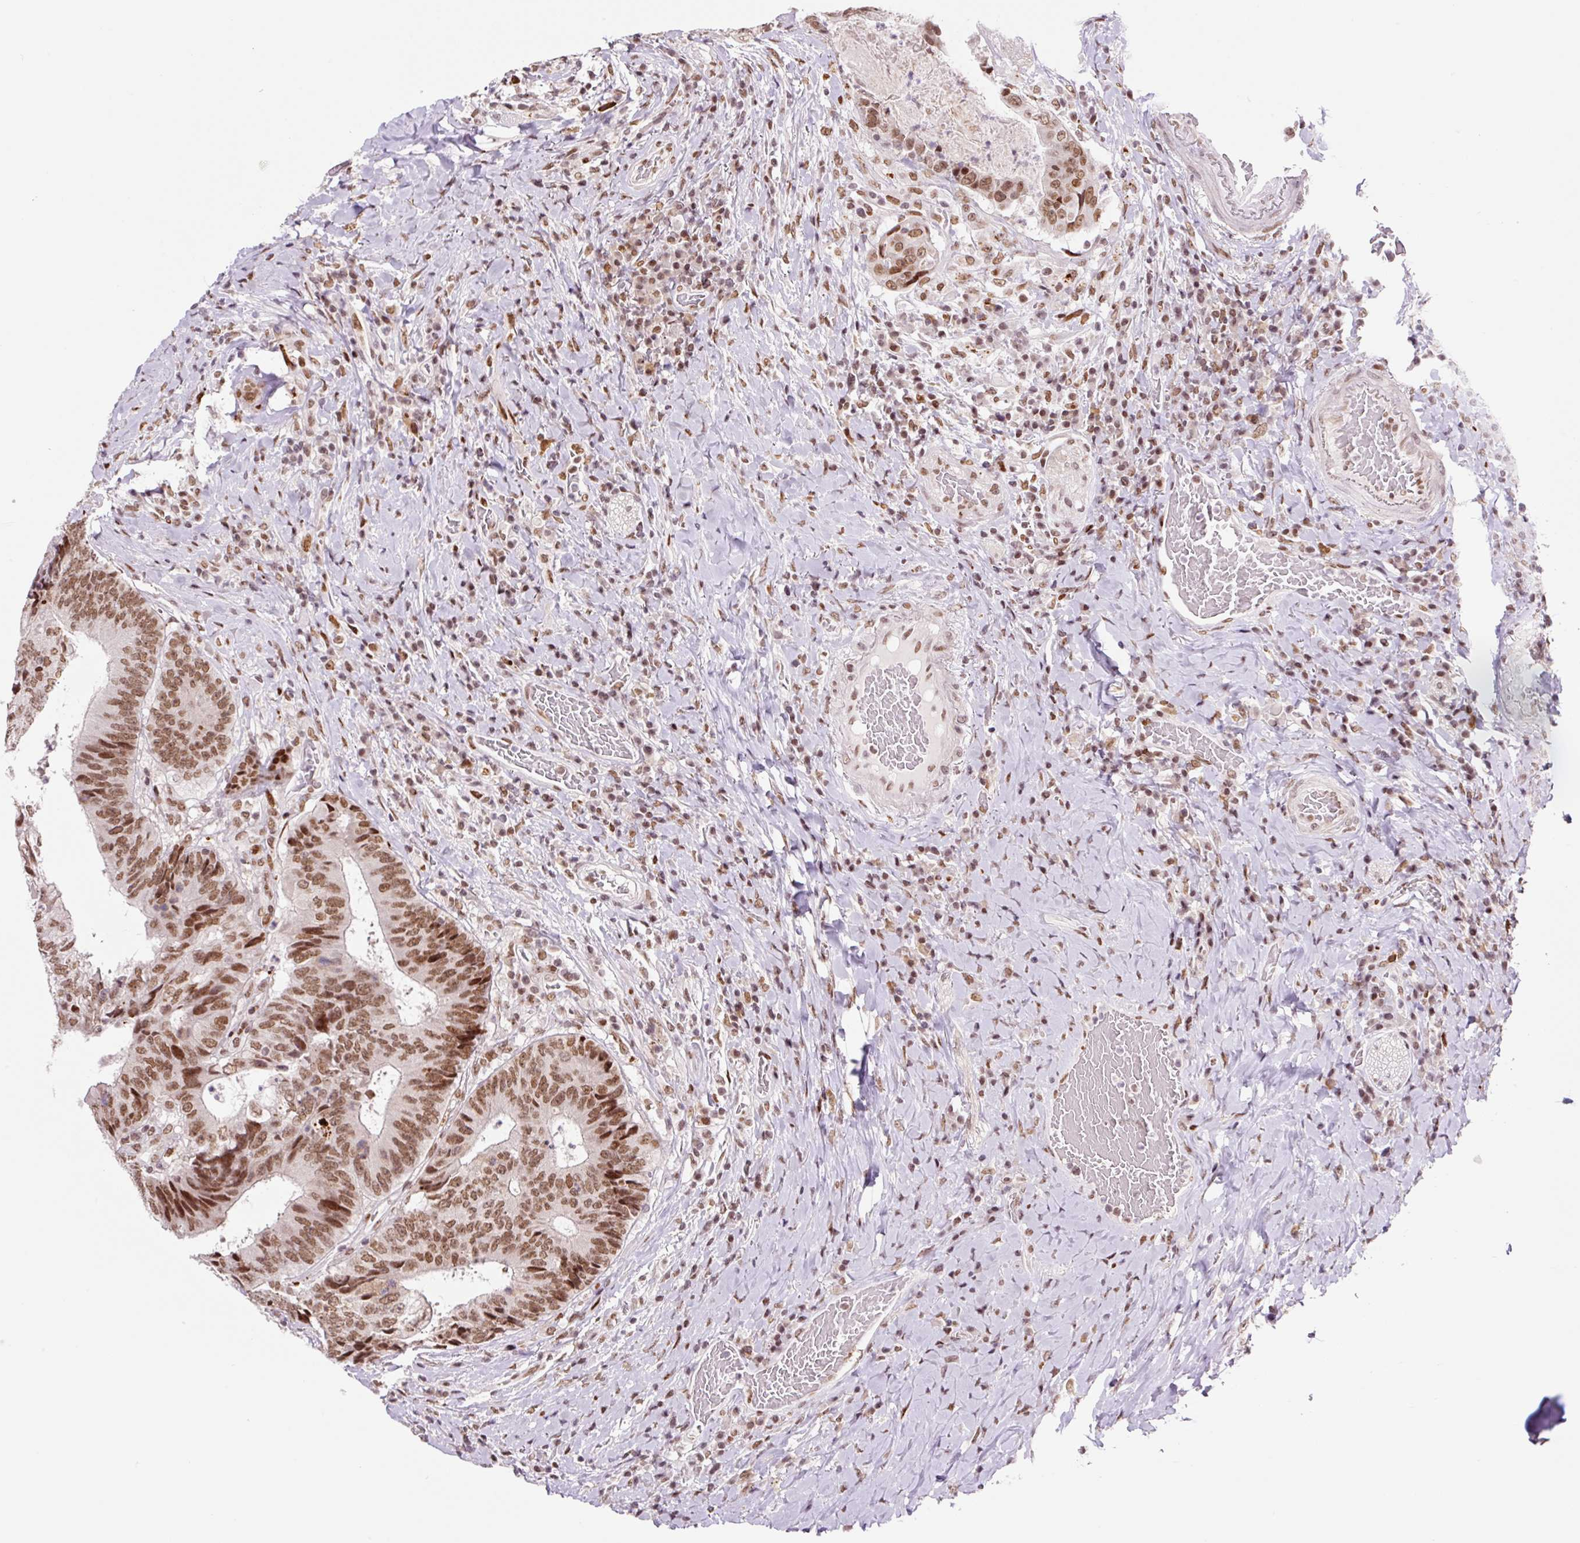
{"staining": {"intensity": "moderate", "quantity": ">75%", "location": "nuclear"}, "tissue": "colorectal cancer", "cell_type": "Tumor cells", "image_type": "cancer", "snomed": [{"axis": "morphology", "description": "Adenocarcinoma, NOS"}, {"axis": "topography", "description": "Rectum"}], "caption": "IHC of colorectal cancer displays medium levels of moderate nuclear staining in about >75% of tumor cells.", "gene": "CCNL2", "patient": {"sex": "male", "age": 72}}